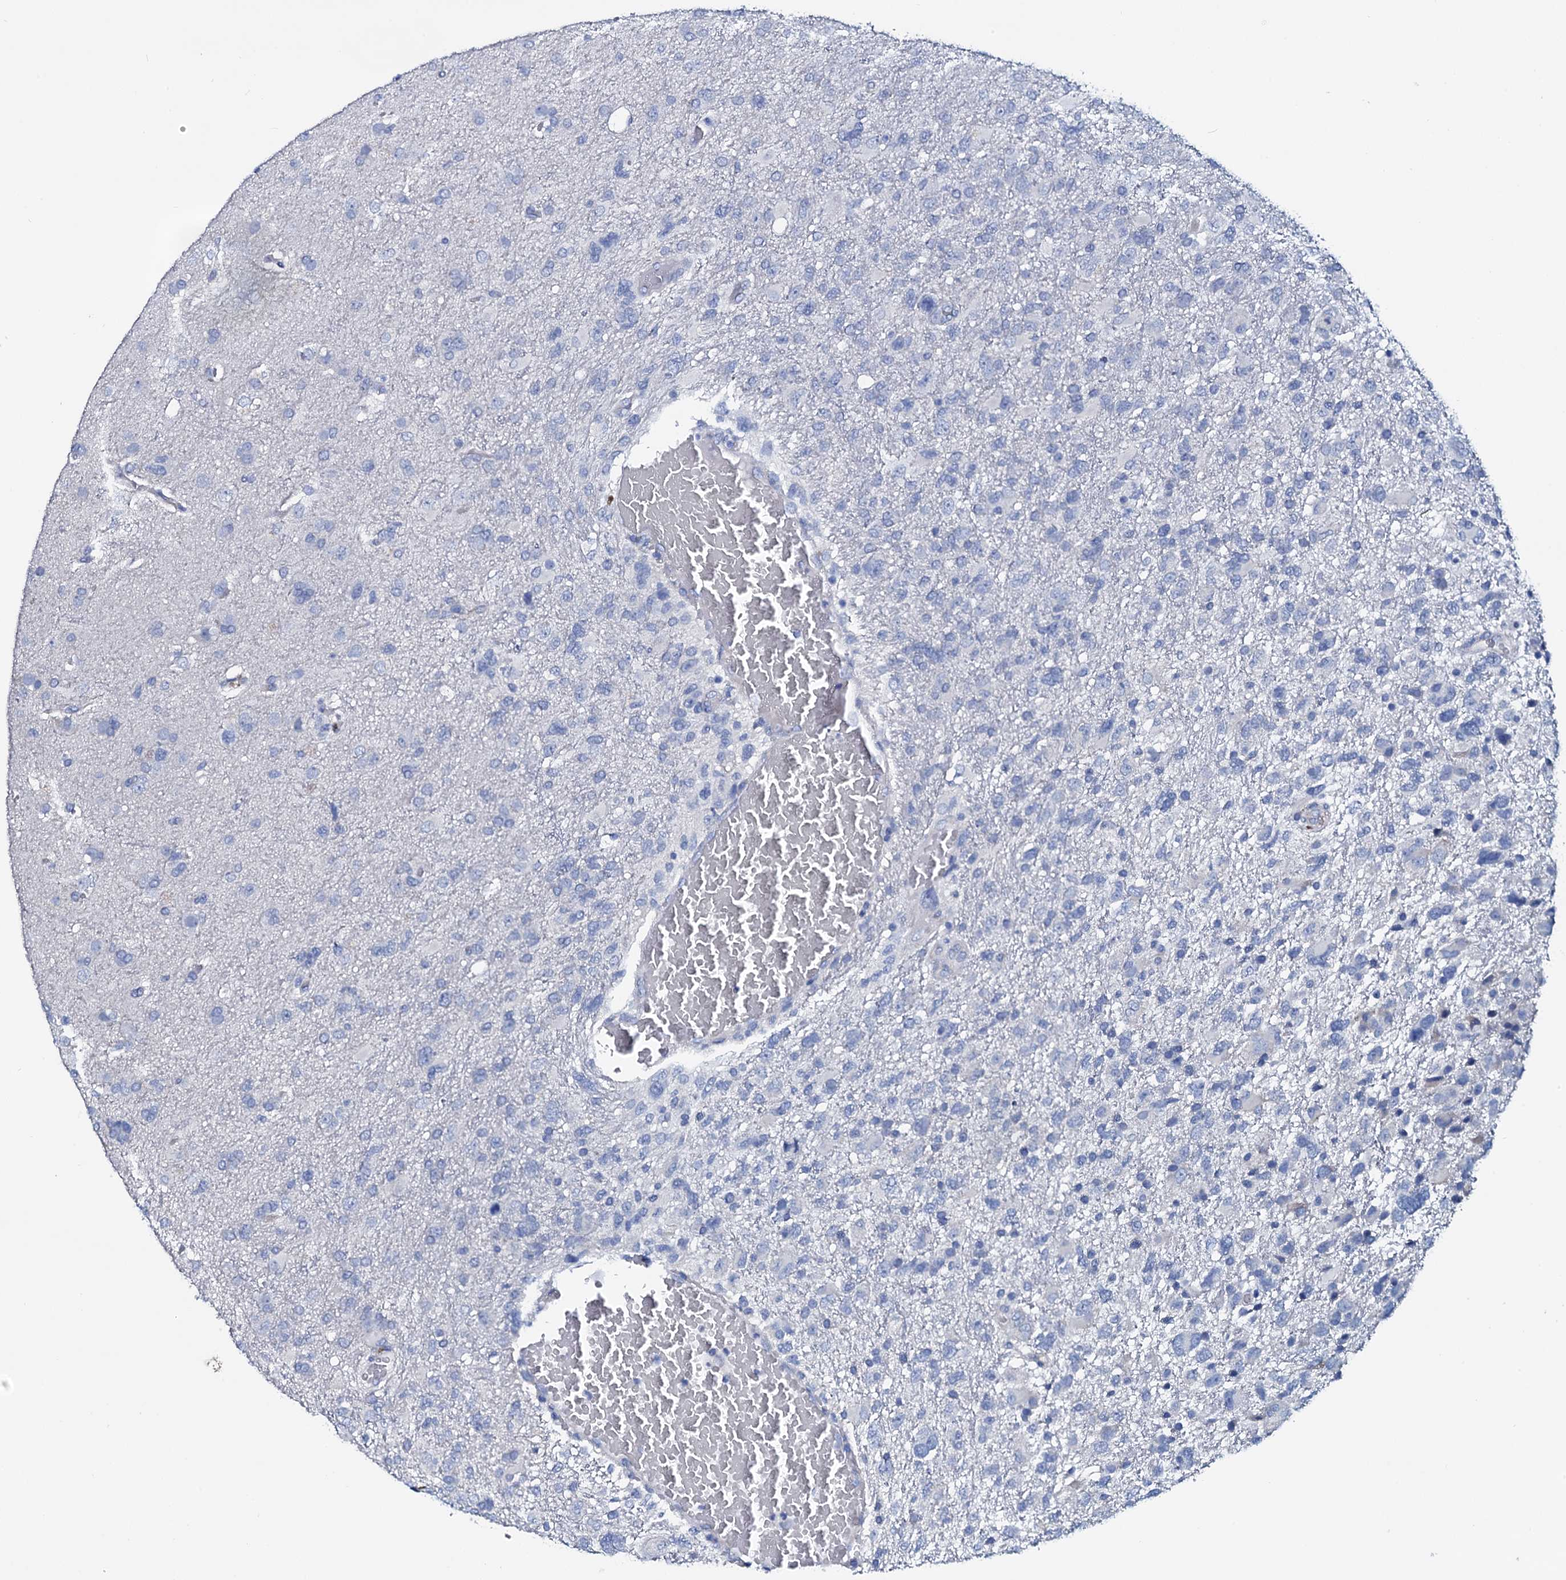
{"staining": {"intensity": "negative", "quantity": "none", "location": "none"}, "tissue": "glioma", "cell_type": "Tumor cells", "image_type": "cancer", "snomed": [{"axis": "morphology", "description": "Glioma, malignant, High grade"}, {"axis": "topography", "description": "Brain"}], "caption": "Tumor cells are negative for brown protein staining in malignant glioma (high-grade). (Brightfield microscopy of DAB (3,3'-diaminobenzidine) immunohistochemistry at high magnification).", "gene": "GYS2", "patient": {"sex": "male", "age": 61}}